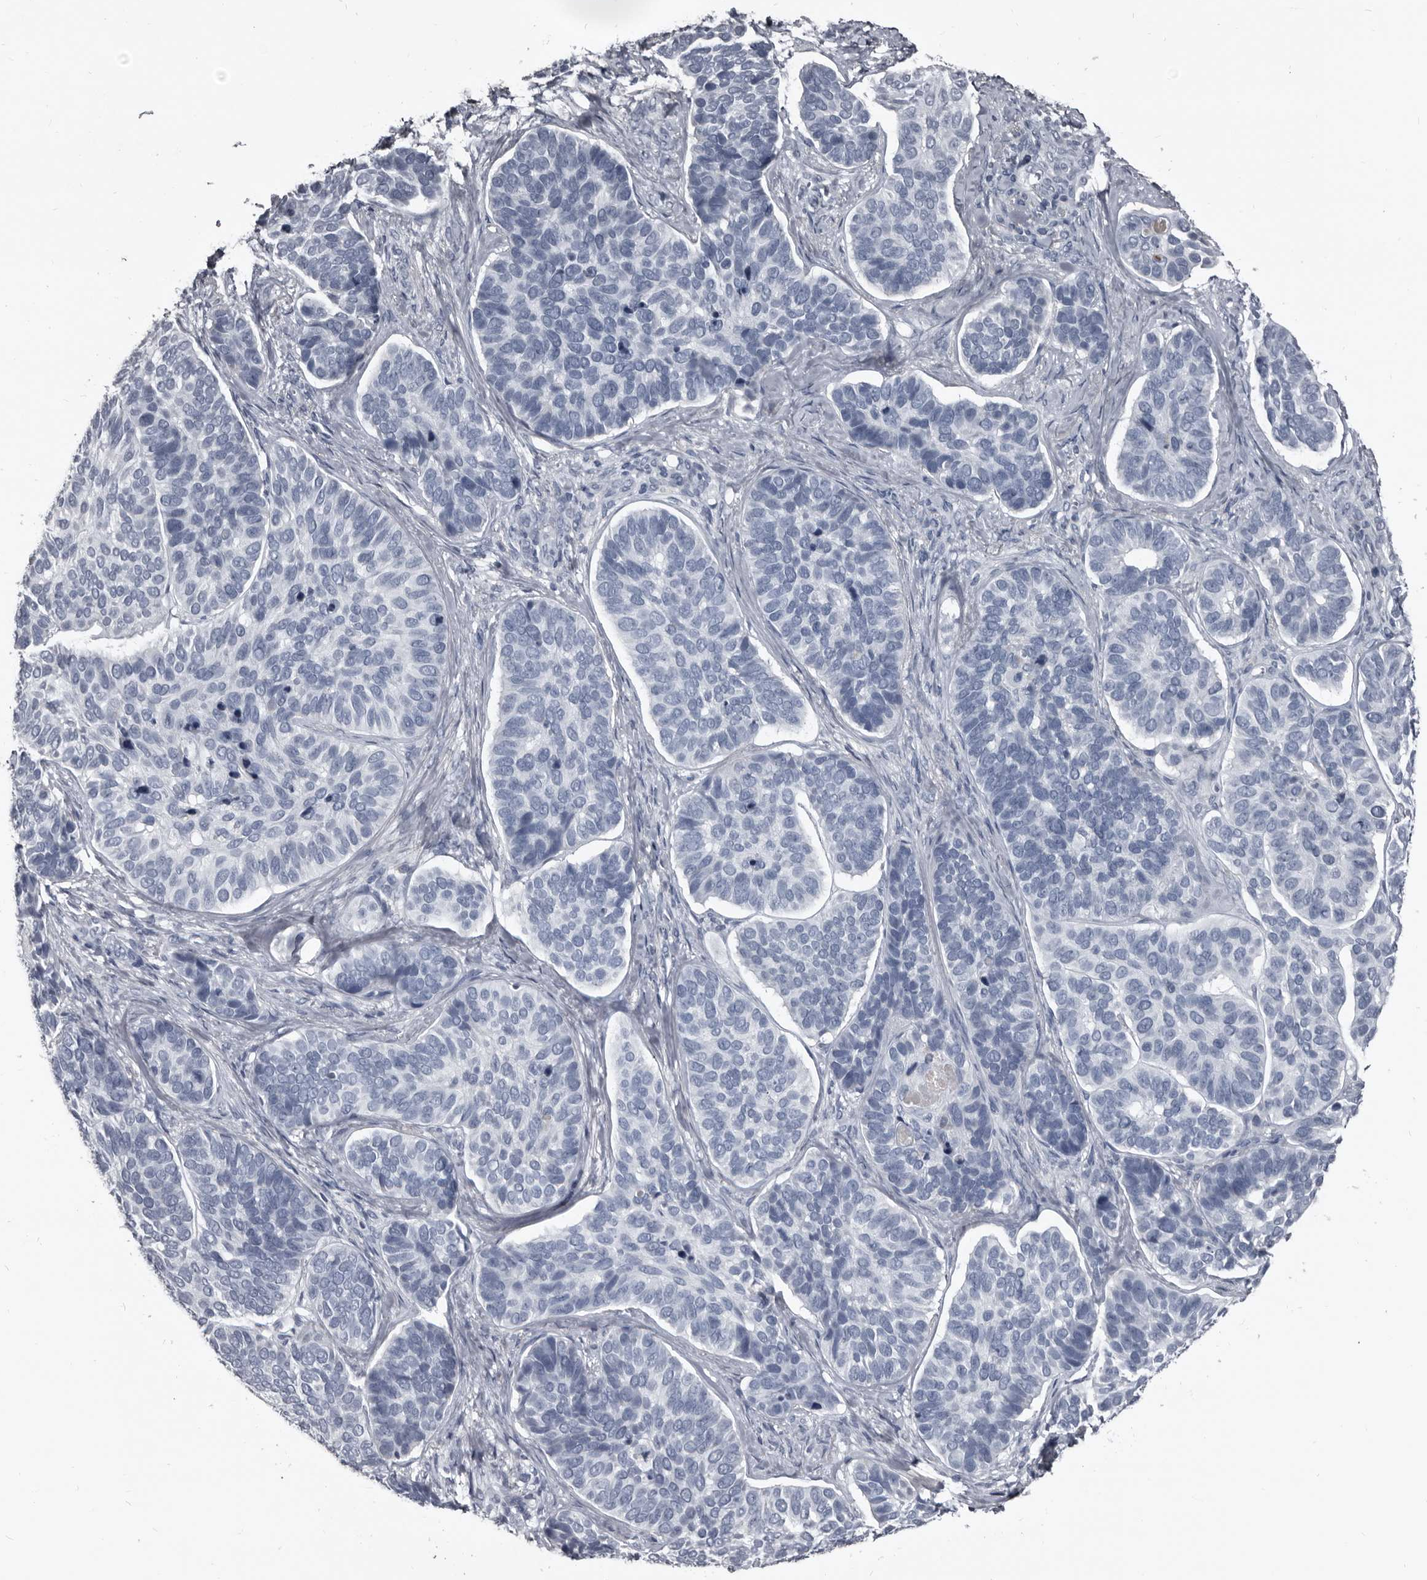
{"staining": {"intensity": "negative", "quantity": "none", "location": "none"}, "tissue": "skin cancer", "cell_type": "Tumor cells", "image_type": "cancer", "snomed": [{"axis": "morphology", "description": "Basal cell carcinoma"}, {"axis": "topography", "description": "Skin"}], "caption": "DAB immunohistochemical staining of human skin cancer exhibits no significant staining in tumor cells.", "gene": "GREB1", "patient": {"sex": "male", "age": 62}}